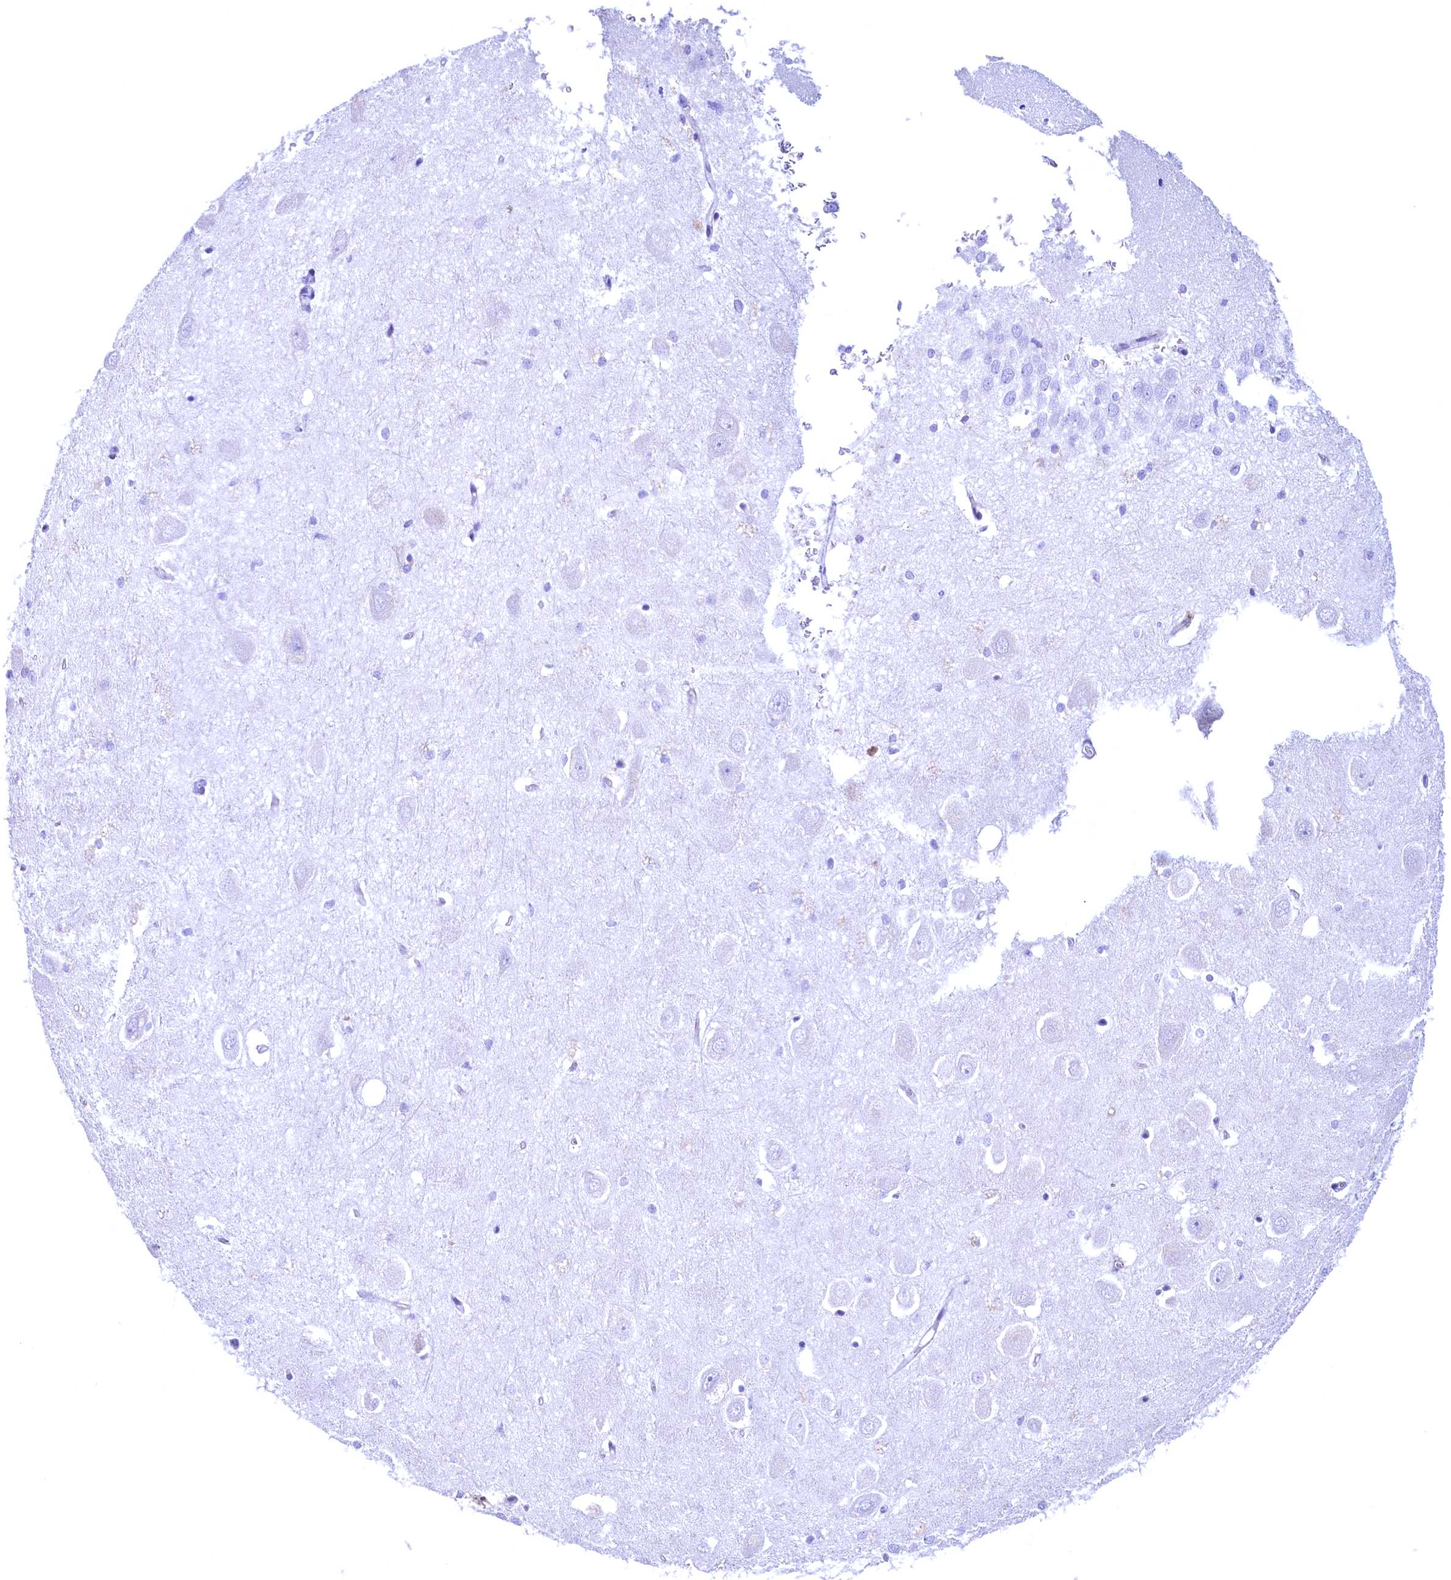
{"staining": {"intensity": "negative", "quantity": "none", "location": "none"}, "tissue": "hippocampus", "cell_type": "Glial cells", "image_type": "normal", "snomed": [{"axis": "morphology", "description": "Normal tissue, NOS"}, {"axis": "topography", "description": "Hippocampus"}], "caption": "Hippocampus stained for a protein using immunohistochemistry (IHC) demonstrates no expression glial cells.", "gene": "FLYWCH2", "patient": {"sex": "female", "age": 64}}